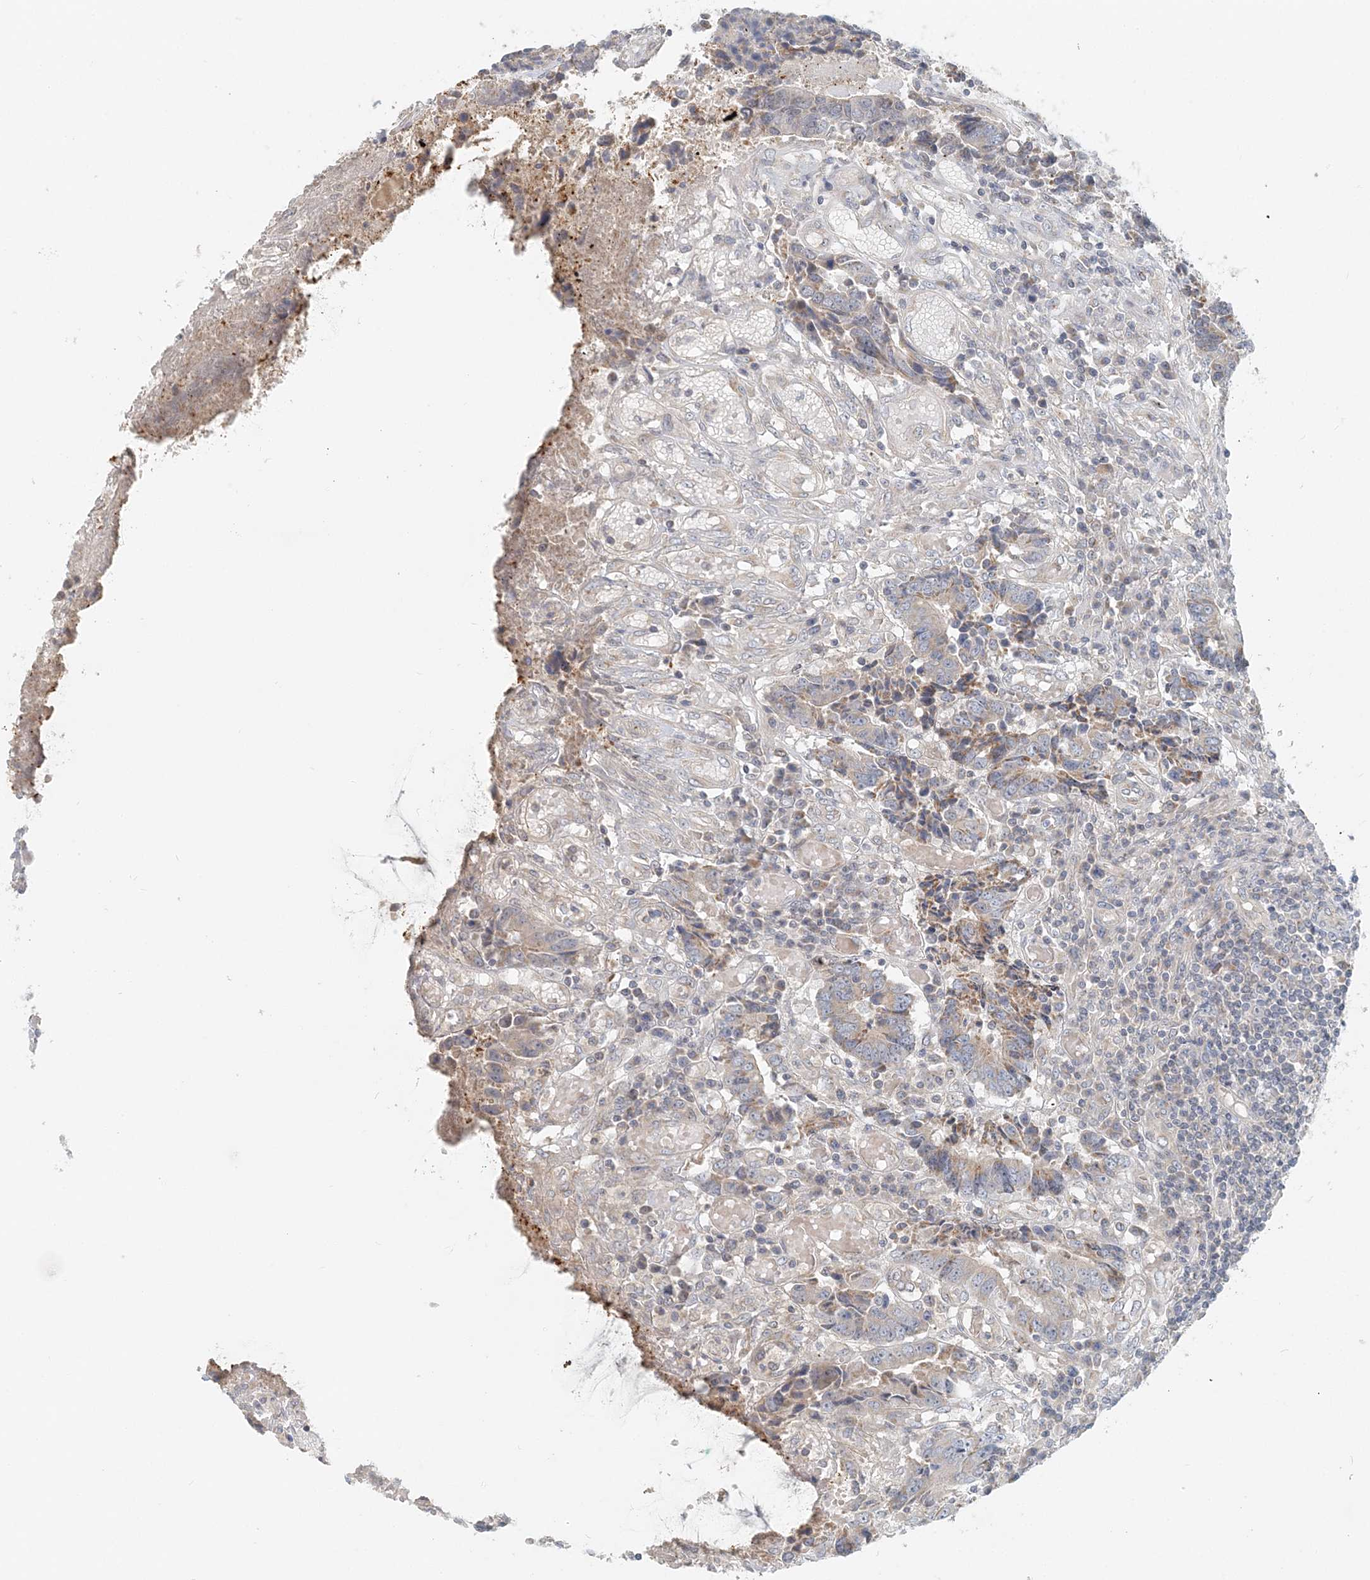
{"staining": {"intensity": "moderate", "quantity": "<25%", "location": "cytoplasmic/membranous"}, "tissue": "colorectal cancer", "cell_type": "Tumor cells", "image_type": "cancer", "snomed": [{"axis": "morphology", "description": "Adenocarcinoma, NOS"}, {"axis": "topography", "description": "Rectum"}], "caption": "Colorectal cancer stained for a protein (brown) displays moderate cytoplasmic/membranous positive expression in about <25% of tumor cells.", "gene": "NAA11", "patient": {"sex": "male", "age": 84}}